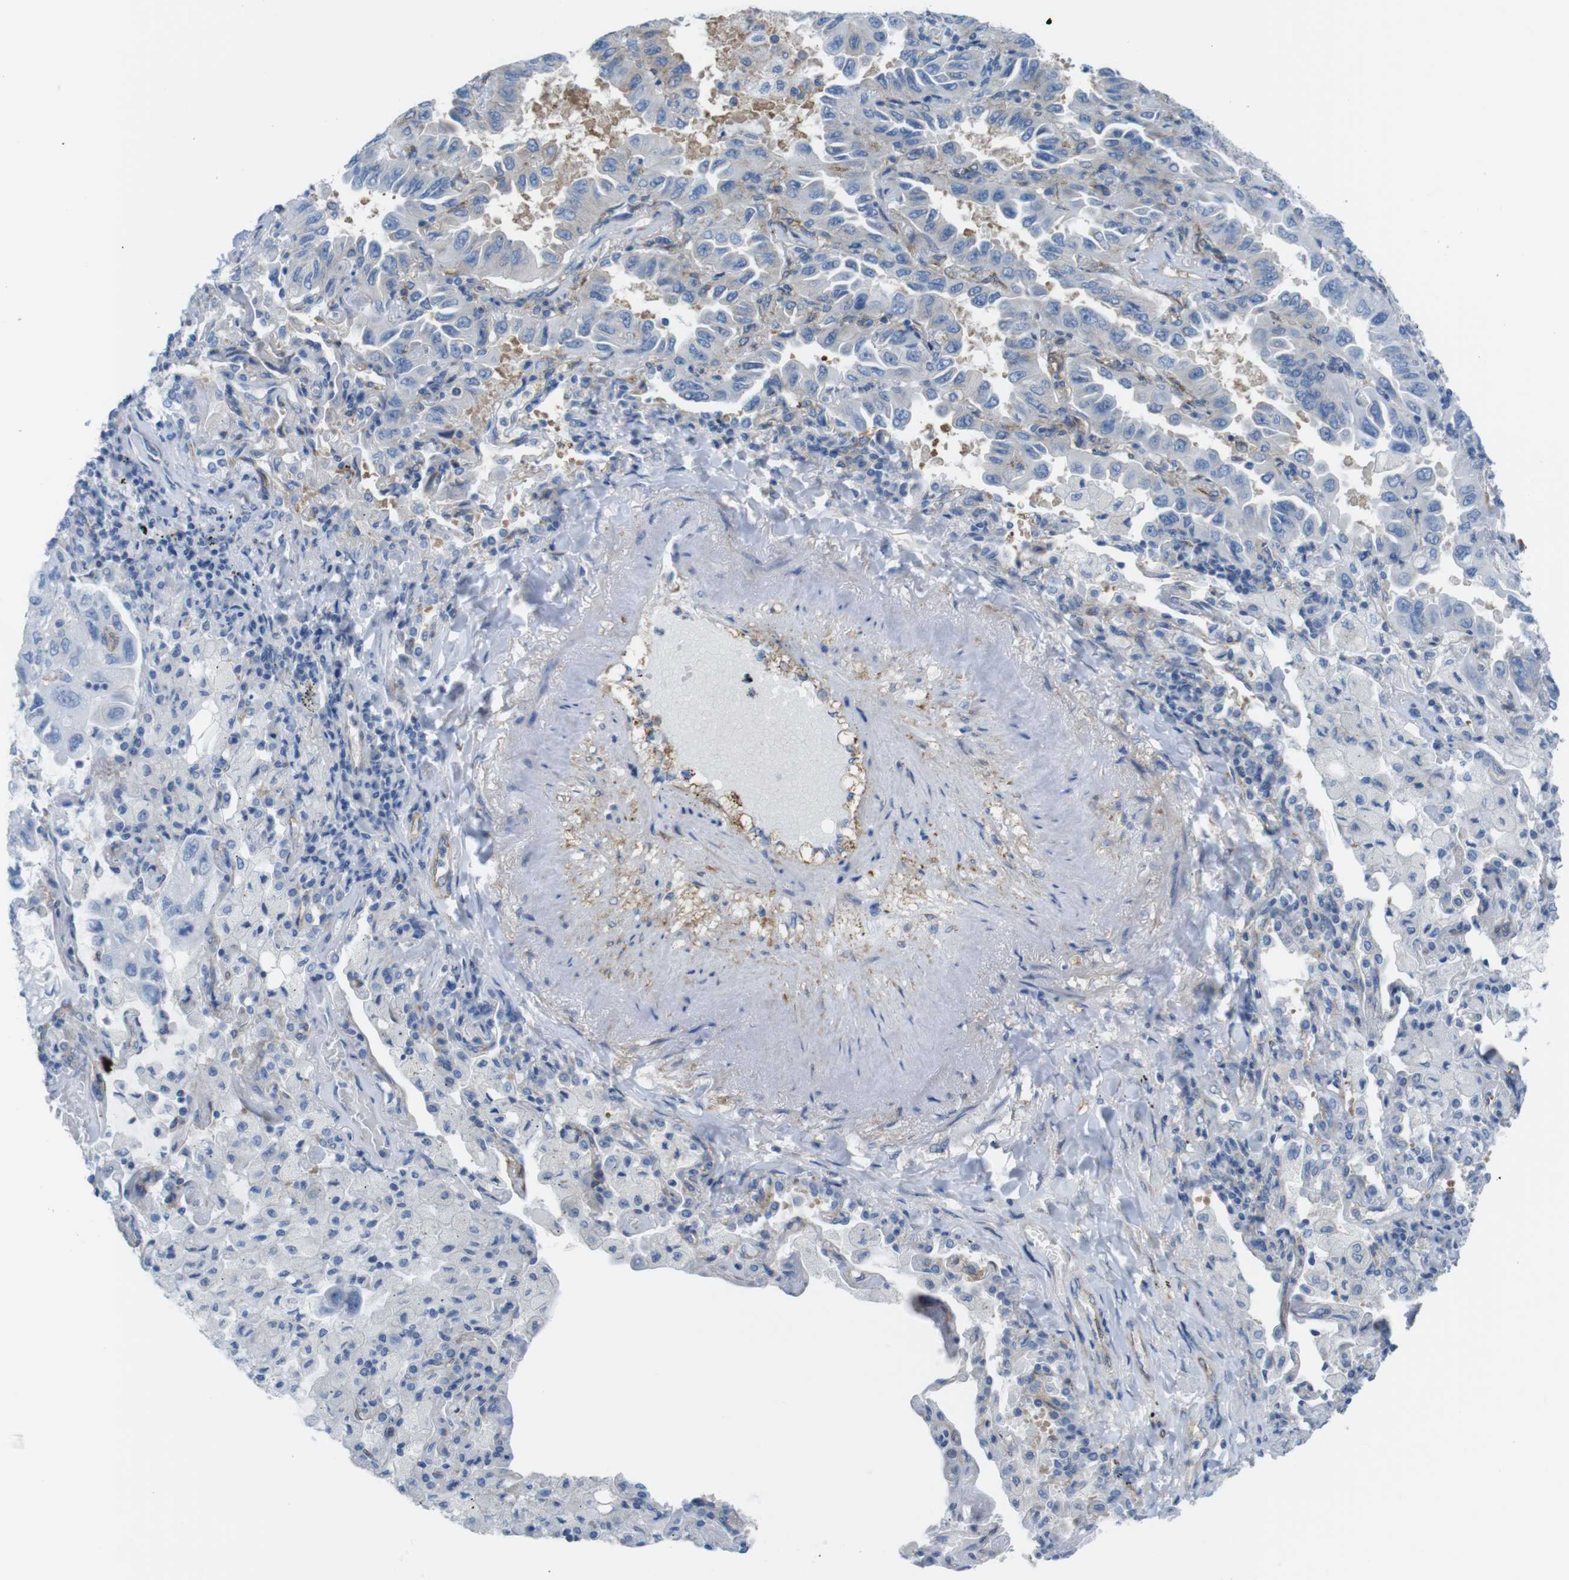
{"staining": {"intensity": "negative", "quantity": "none", "location": "none"}, "tissue": "lung cancer", "cell_type": "Tumor cells", "image_type": "cancer", "snomed": [{"axis": "morphology", "description": "Adenocarcinoma, NOS"}, {"axis": "topography", "description": "Lung"}], "caption": "A high-resolution micrograph shows immunohistochemistry staining of lung cancer, which shows no significant positivity in tumor cells. Brightfield microscopy of immunohistochemistry (IHC) stained with DAB (3,3'-diaminobenzidine) (brown) and hematoxylin (blue), captured at high magnification.", "gene": "DIAPH2", "patient": {"sex": "male", "age": 64}}